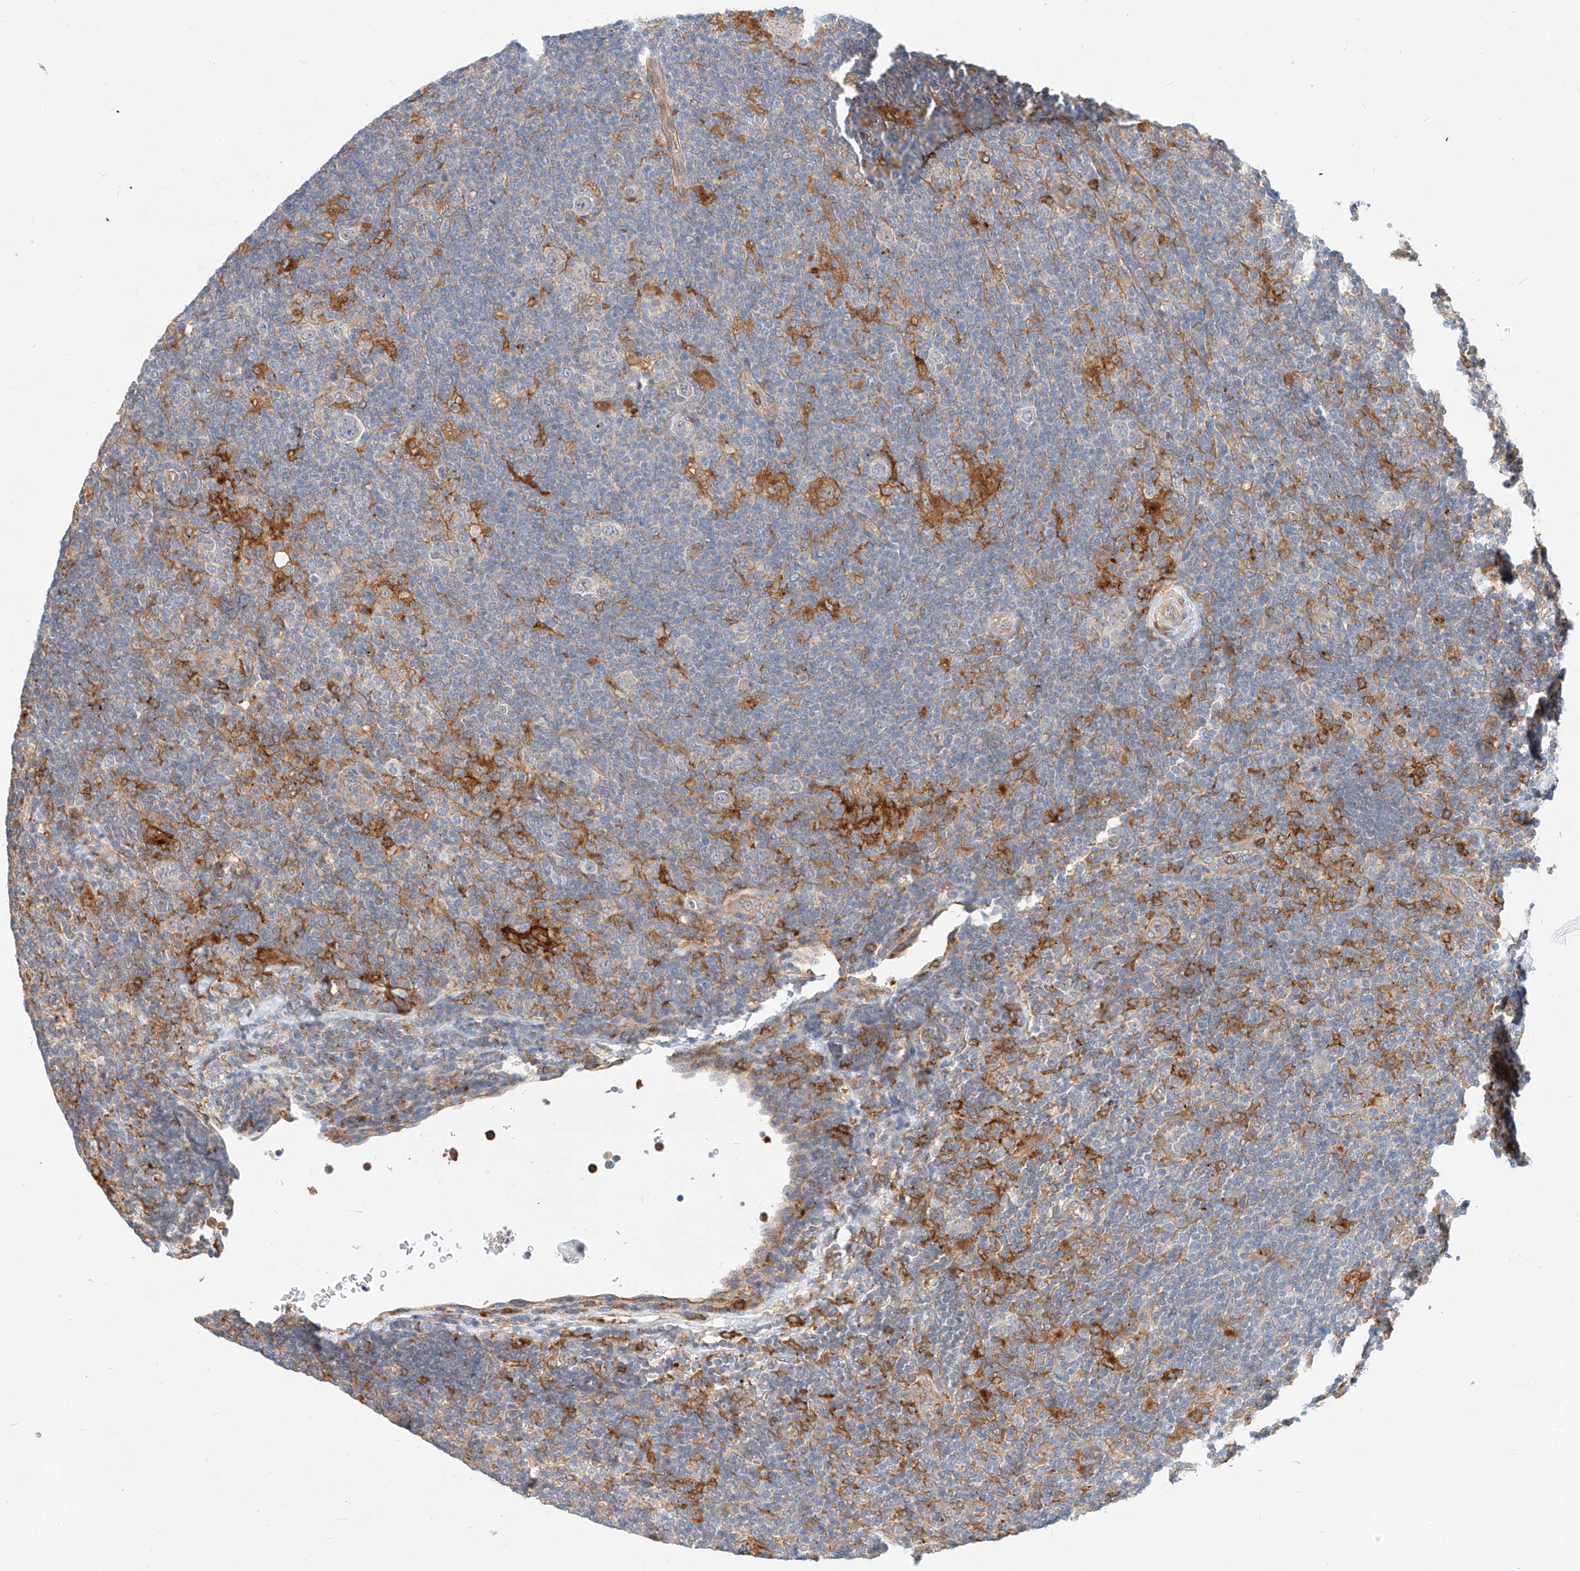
{"staining": {"intensity": "negative", "quantity": "none", "location": "none"}, "tissue": "lymphoma", "cell_type": "Tumor cells", "image_type": "cancer", "snomed": [{"axis": "morphology", "description": "Hodgkin's disease, NOS"}, {"axis": "topography", "description": "Lymph node"}], "caption": "Image shows no significant protein positivity in tumor cells of Hodgkin's disease. (DAB (3,3'-diaminobenzidine) IHC visualized using brightfield microscopy, high magnification).", "gene": "NFAM1", "patient": {"sex": "female", "age": 57}}